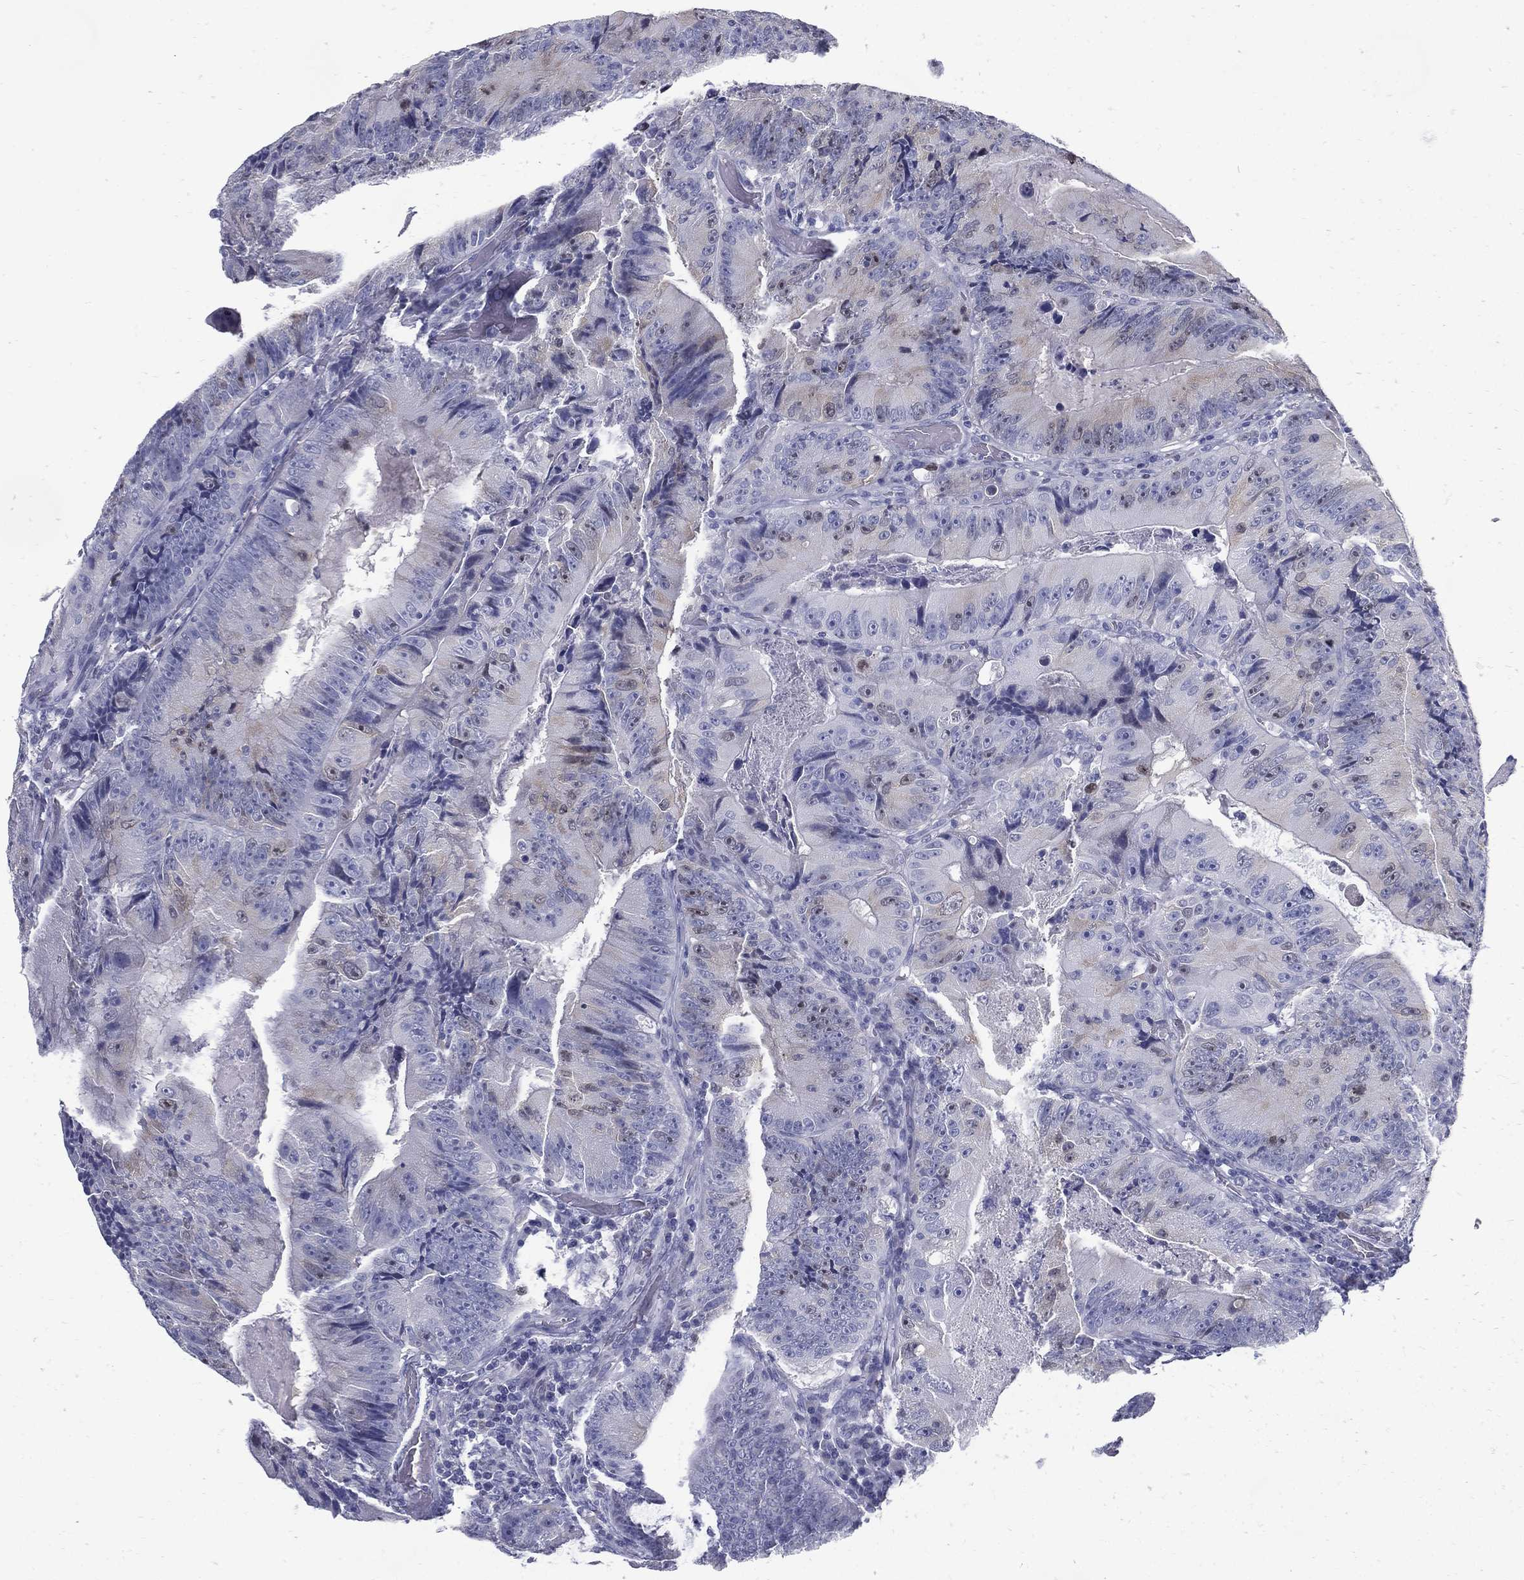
{"staining": {"intensity": "negative", "quantity": "none", "location": "none"}, "tissue": "colorectal cancer", "cell_type": "Tumor cells", "image_type": "cancer", "snomed": [{"axis": "morphology", "description": "Adenocarcinoma, NOS"}, {"axis": "topography", "description": "Colon"}], "caption": "Photomicrograph shows no significant protein staining in tumor cells of colorectal cancer. Brightfield microscopy of immunohistochemistry (IHC) stained with DAB (brown) and hematoxylin (blue), captured at high magnification.", "gene": "KIF2C", "patient": {"sex": "female", "age": 86}}